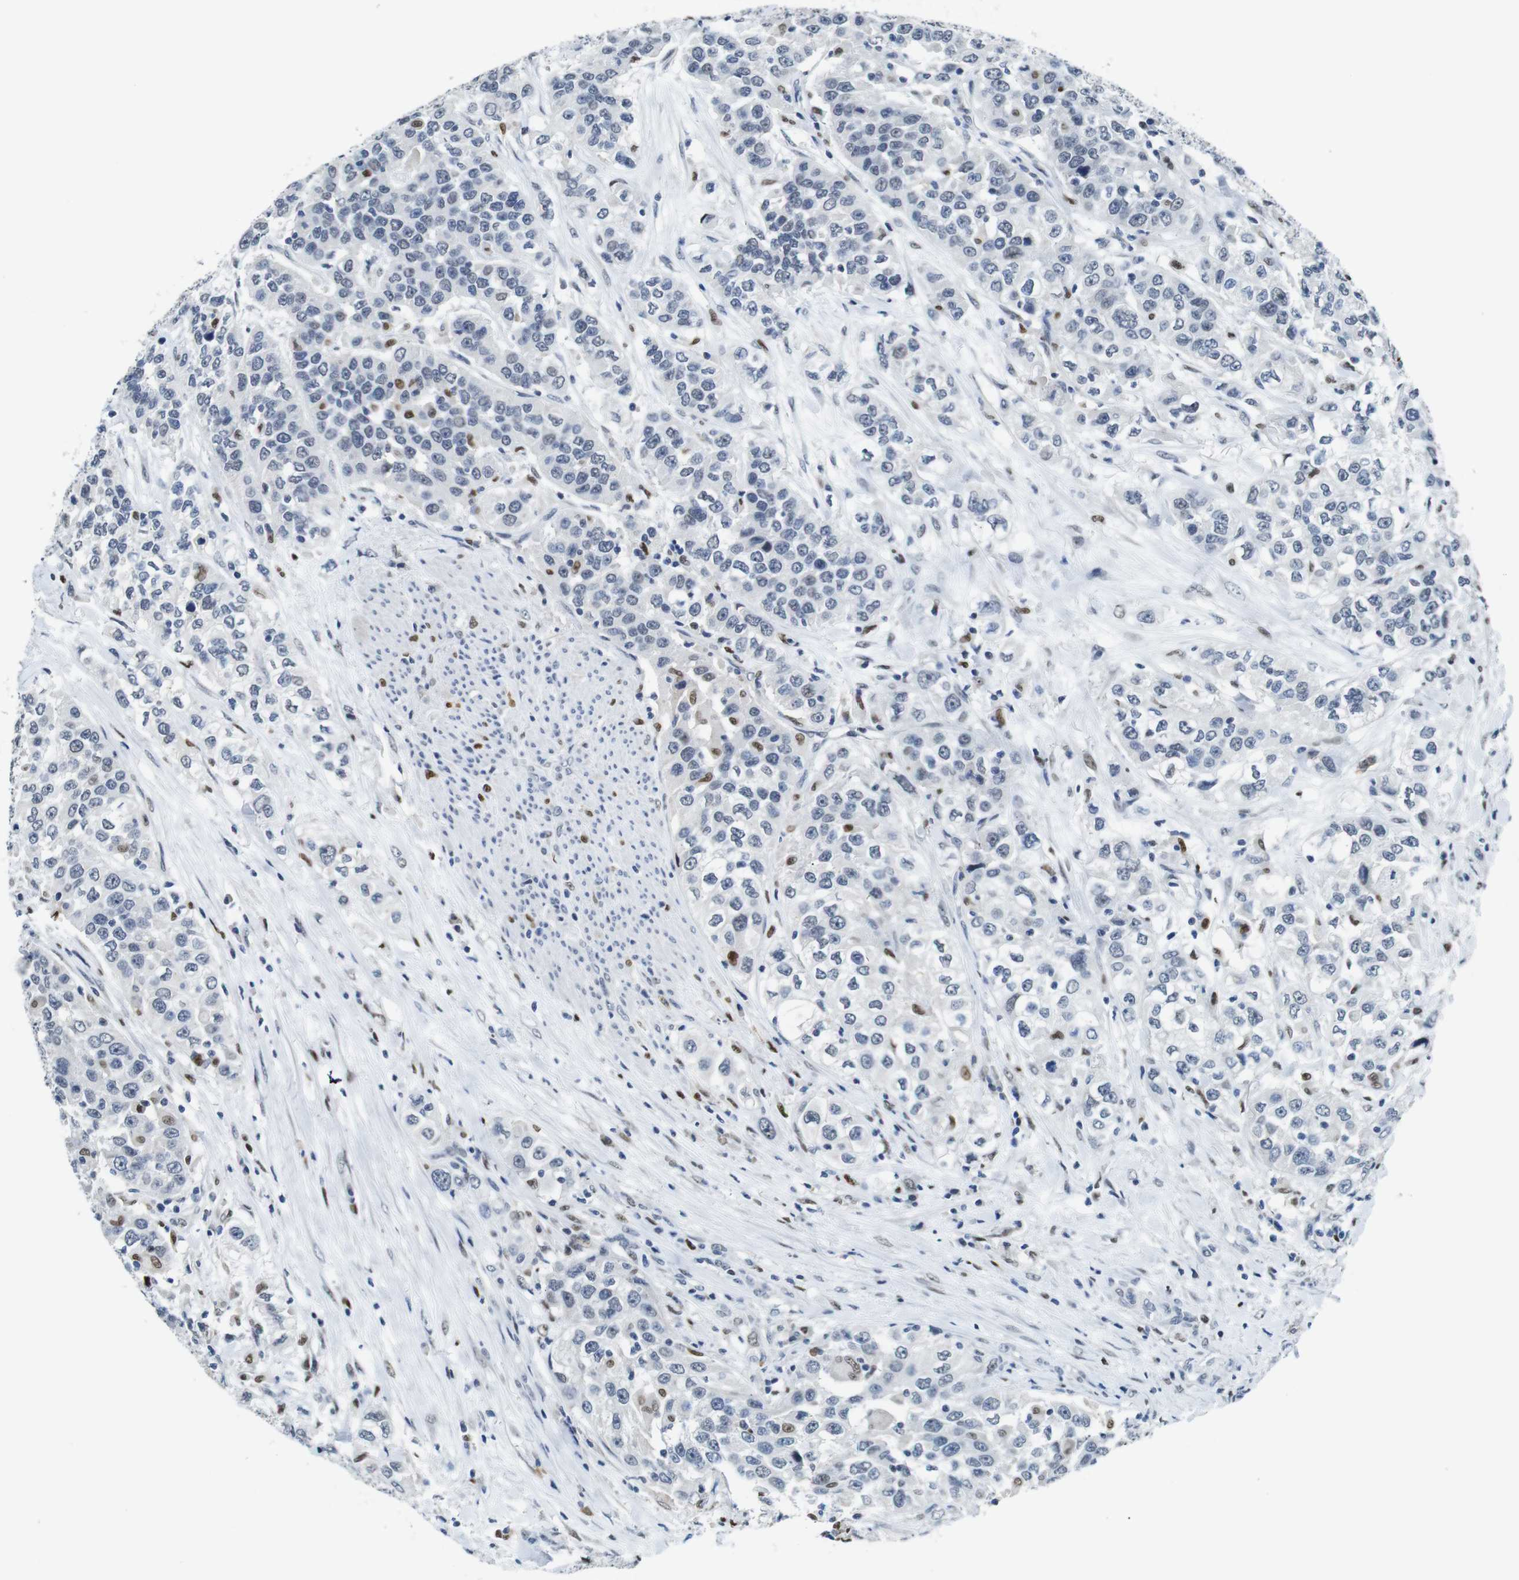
{"staining": {"intensity": "negative", "quantity": "none", "location": "none"}, "tissue": "urothelial cancer", "cell_type": "Tumor cells", "image_type": "cancer", "snomed": [{"axis": "morphology", "description": "Urothelial carcinoma, High grade"}, {"axis": "topography", "description": "Urinary bladder"}], "caption": "Image shows no significant protein staining in tumor cells of urothelial cancer.", "gene": "IRF8", "patient": {"sex": "female", "age": 80}}